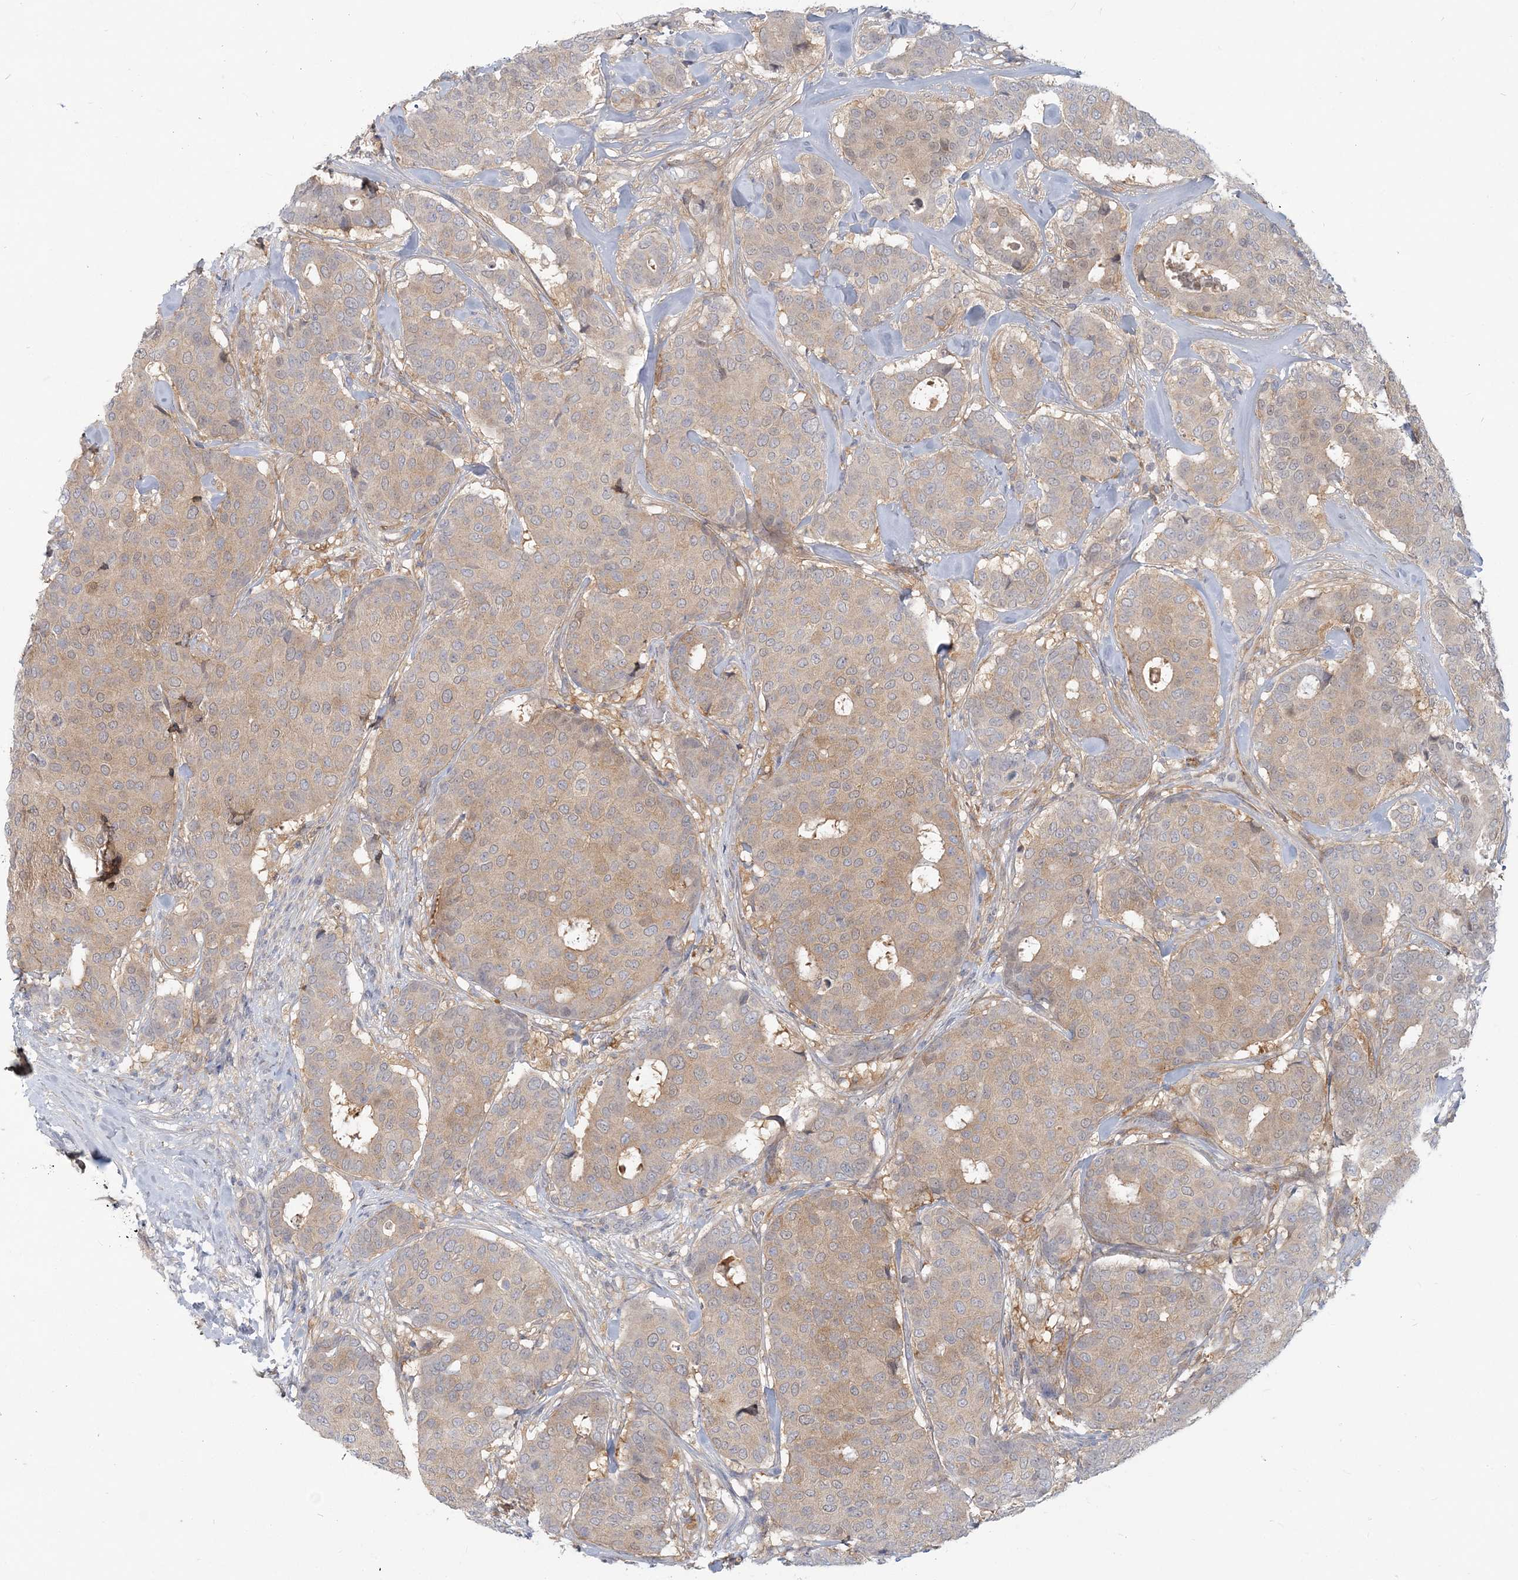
{"staining": {"intensity": "moderate", "quantity": "25%-75%", "location": "cytoplasmic/membranous"}, "tissue": "breast cancer", "cell_type": "Tumor cells", "image_type": "cancer", "snomed": [{"axis": "morphology", "description": "Duct carcinoma"}, {"axis": "topography", "description": "Breast"}], "caption": "This micrograph reveals breast invasive ductal carcinoma stained with immunohistochemistry to label a protein in brown. The cytoplasmic/membranous of tumor cells show moderate positivity for the protein. Nuclei are counter-stained blue.", "gene": "GMPPA", "patient": {"sex": "female", "age": 75}}